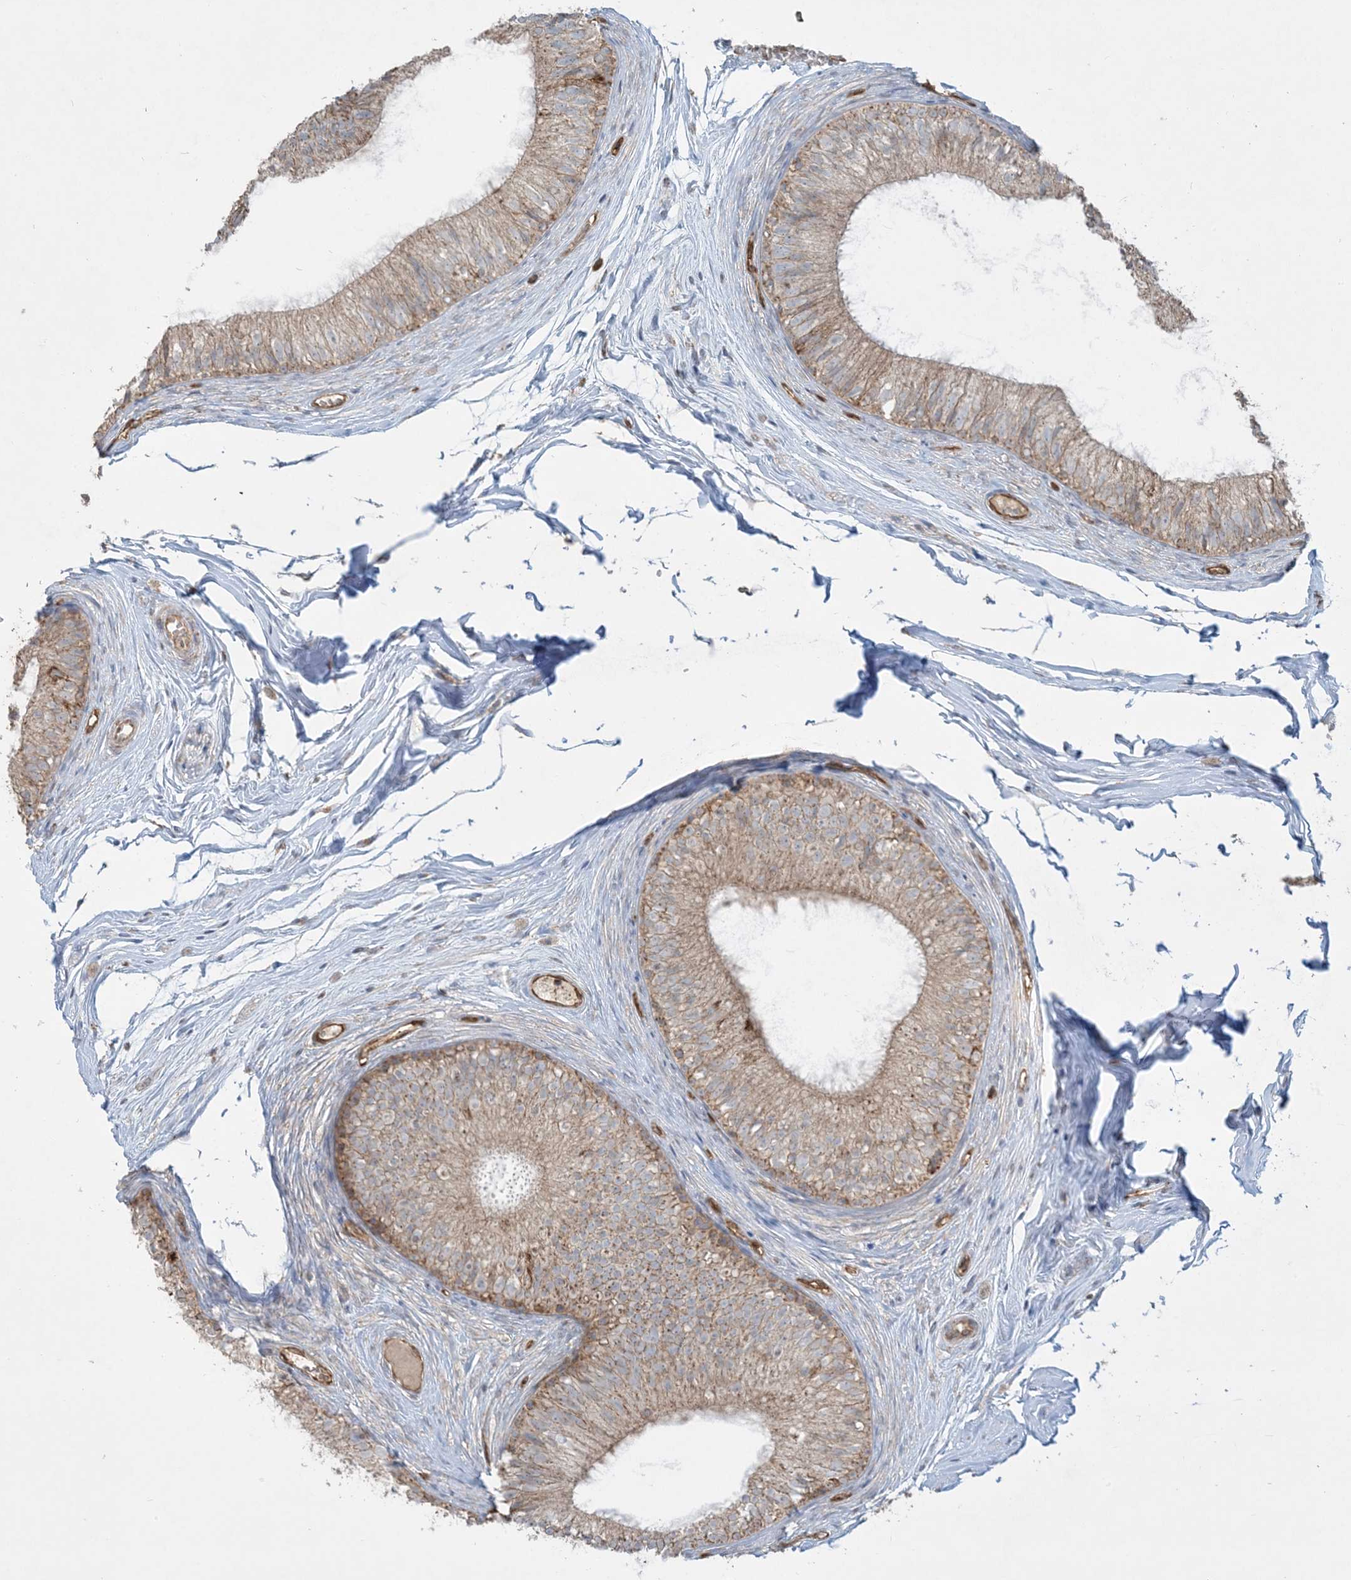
{"staining": {"intensity": "weak", "quantity": ">75%", "location": "cytoplasmic/membranous"}, "tissue": "epididymis", "cell_type": "Glandular cells", "image_type": "normal", "snomed": [{"axis": "morphology", "description": "Normal tissue, NOS"}, {"axis": "morphology", "description": "Seminoma in situ"}, {"axis": "topography", "description": "Testis"}, {"axis": "topography", "description": "Epididymis"}], "caption": "Glandular cells display weak cytoplasmic/membranous positivity in about >75% of cells in unremarkable epididymis. The staining is performed using DAB (3,3'-diaminobenzidine) brown chromogen to label protein expression. The nuclei are counter-stained blue using hematoxylin.", "gene": "PPM1F", "patient": {"sex": "male", "age": 28}}